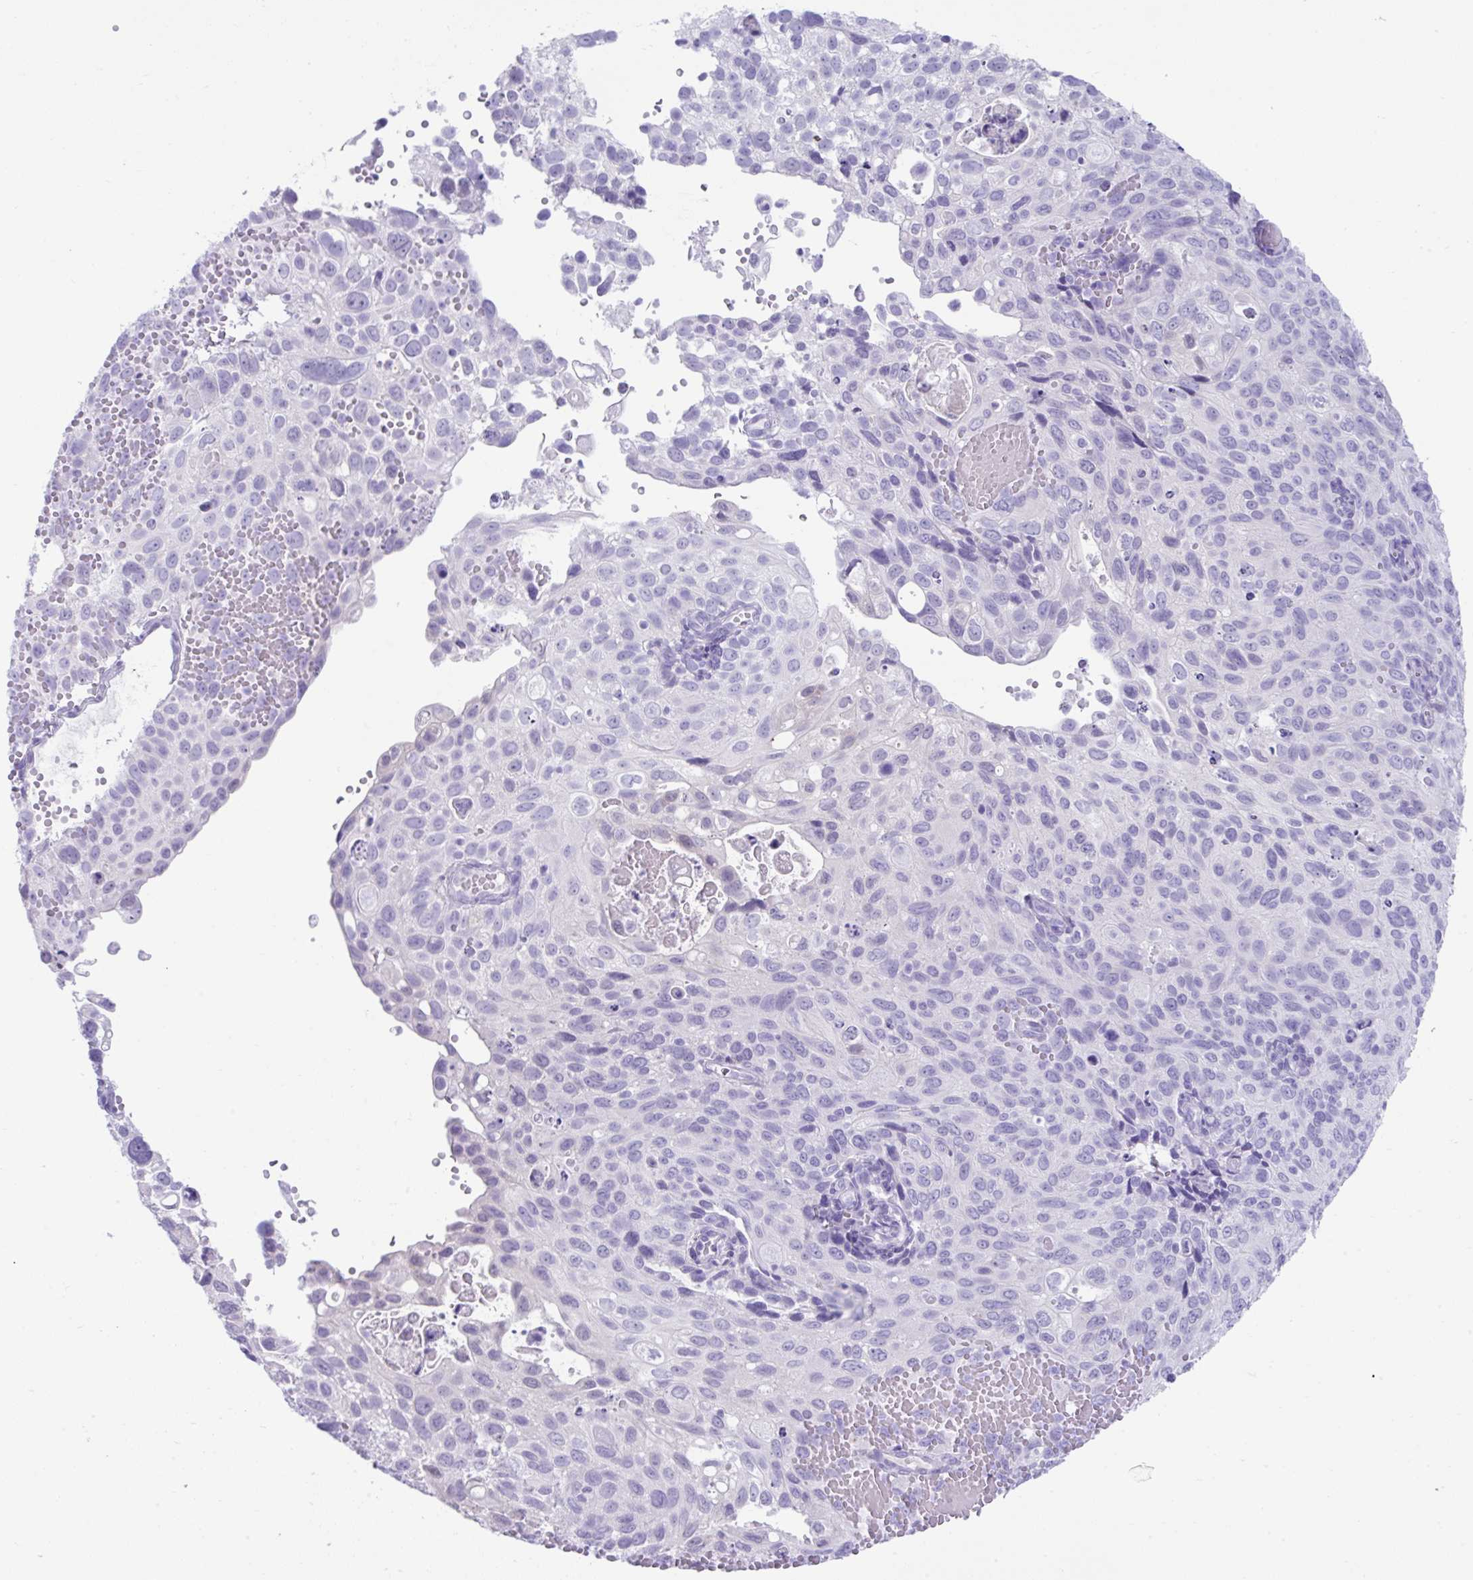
{"staining": {"intensity": "negative", "quantity": "none", "location": "none"}, "tissue": "cervical cancer", "cell_type": "Tumor cells", "image_type": "cancer", "snomed": [{"axis": "morphology", "description": "Squamous cell carcinoma, NOS"}, {"axis": "topography", "description": "Cervix"}], "caption": "High power microscopy micrograph of an immunohistochemistry photomicrograph of cervical cancer, revealing no significant positivity in tumor cells.", "gene": "PSCA", "patient": {"sex": "female", "age": 70}}